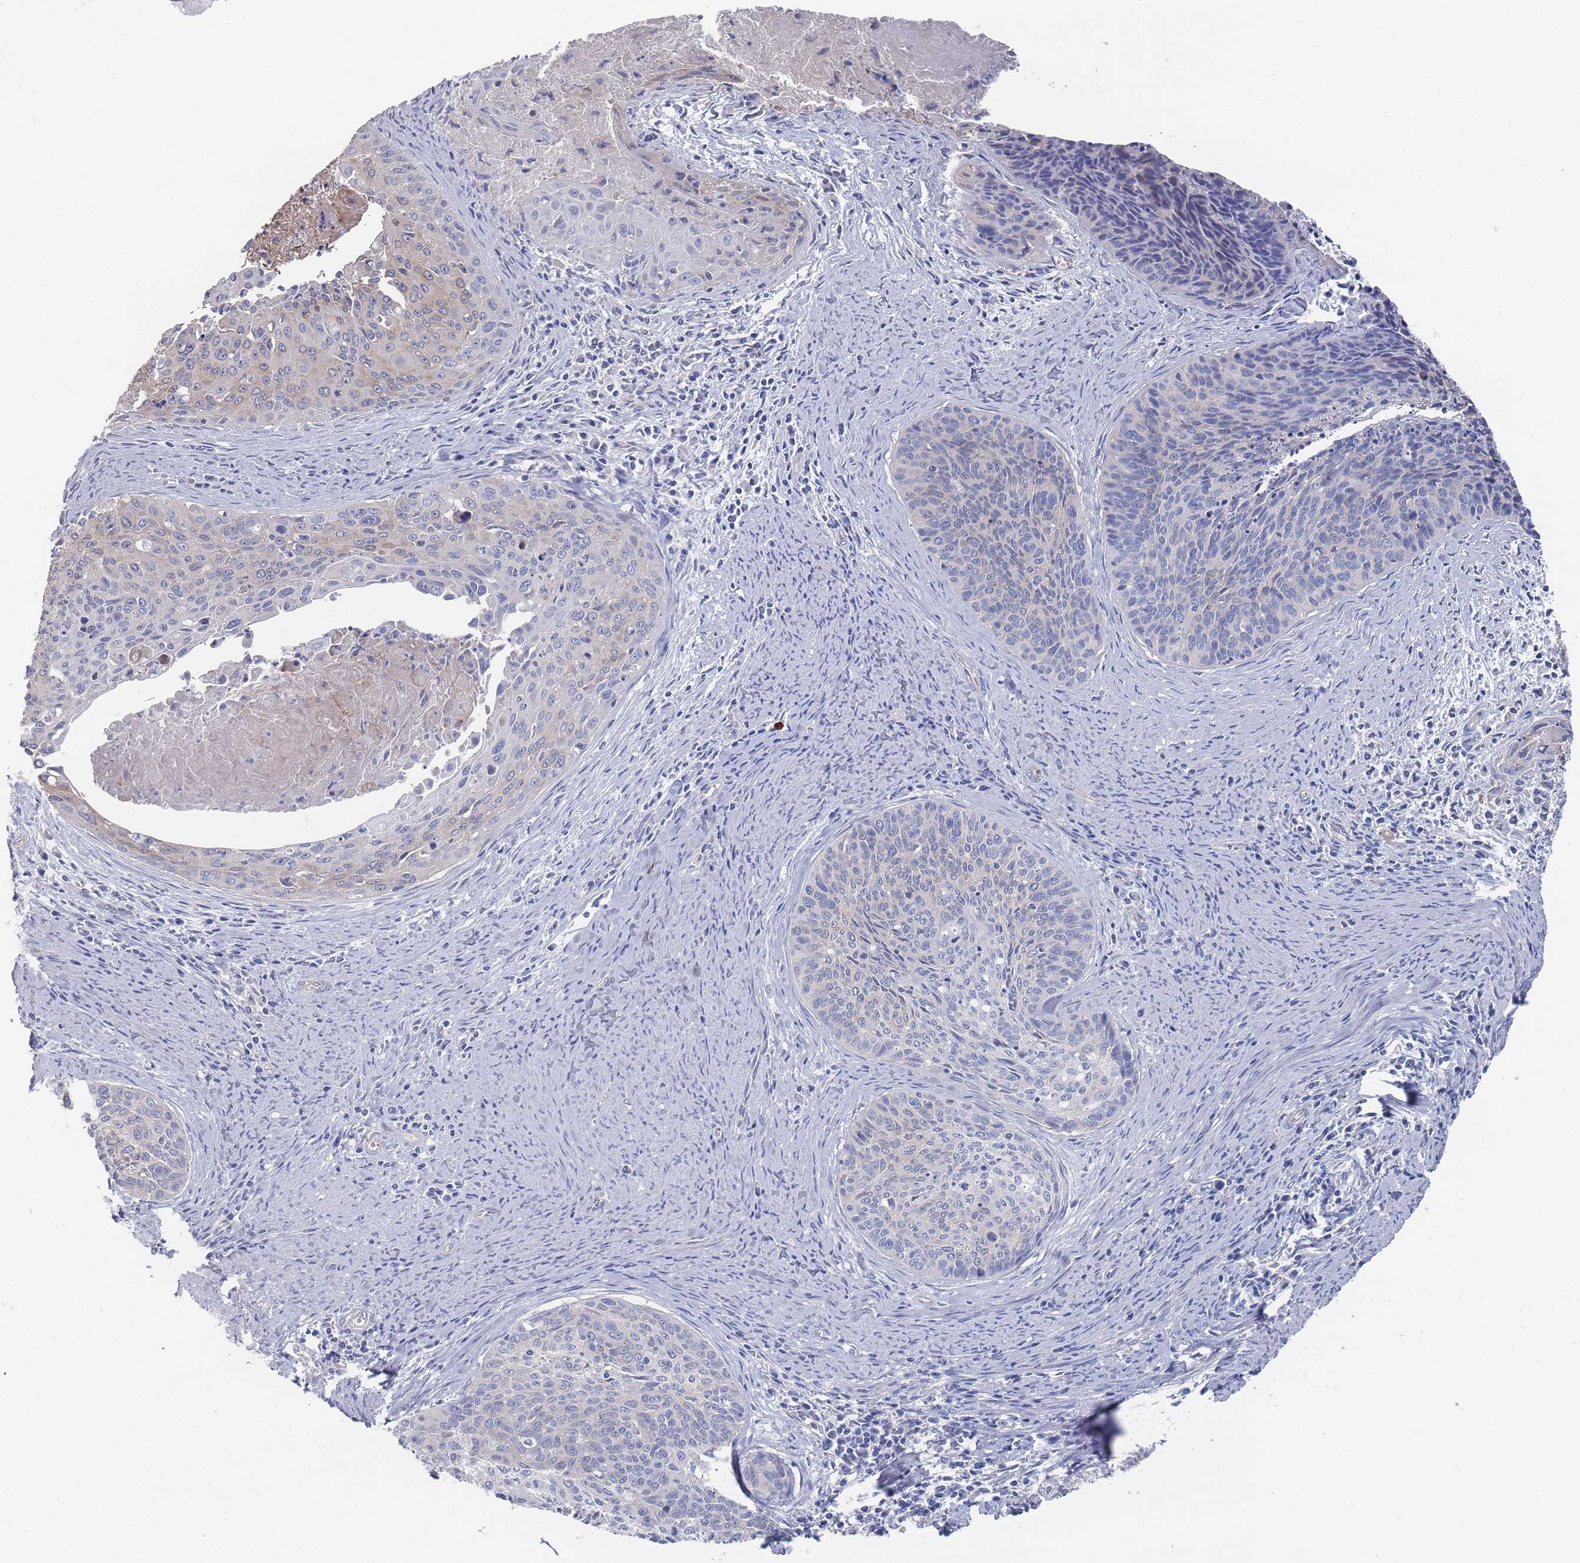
{"staining": {"intensity": "negative", "quantity": "none", "location": "none"}, "tissue": "cervical cancer", "cell_type": "Tumor cells", "image_type": "cancer", "snomed": [{"axis": "morphology", "description": "Squamous cell carcinoma, NOS"}, {"axis": "topography", "description": "Cervix"}], "caption": "Human cervical cancer (squamous cell carcinoma) stained for a protein using immunohistochemistry reveals no expression in tumor cells.", "gene": "TMCO3", "patient": {"sex": "female", "age": 55}}